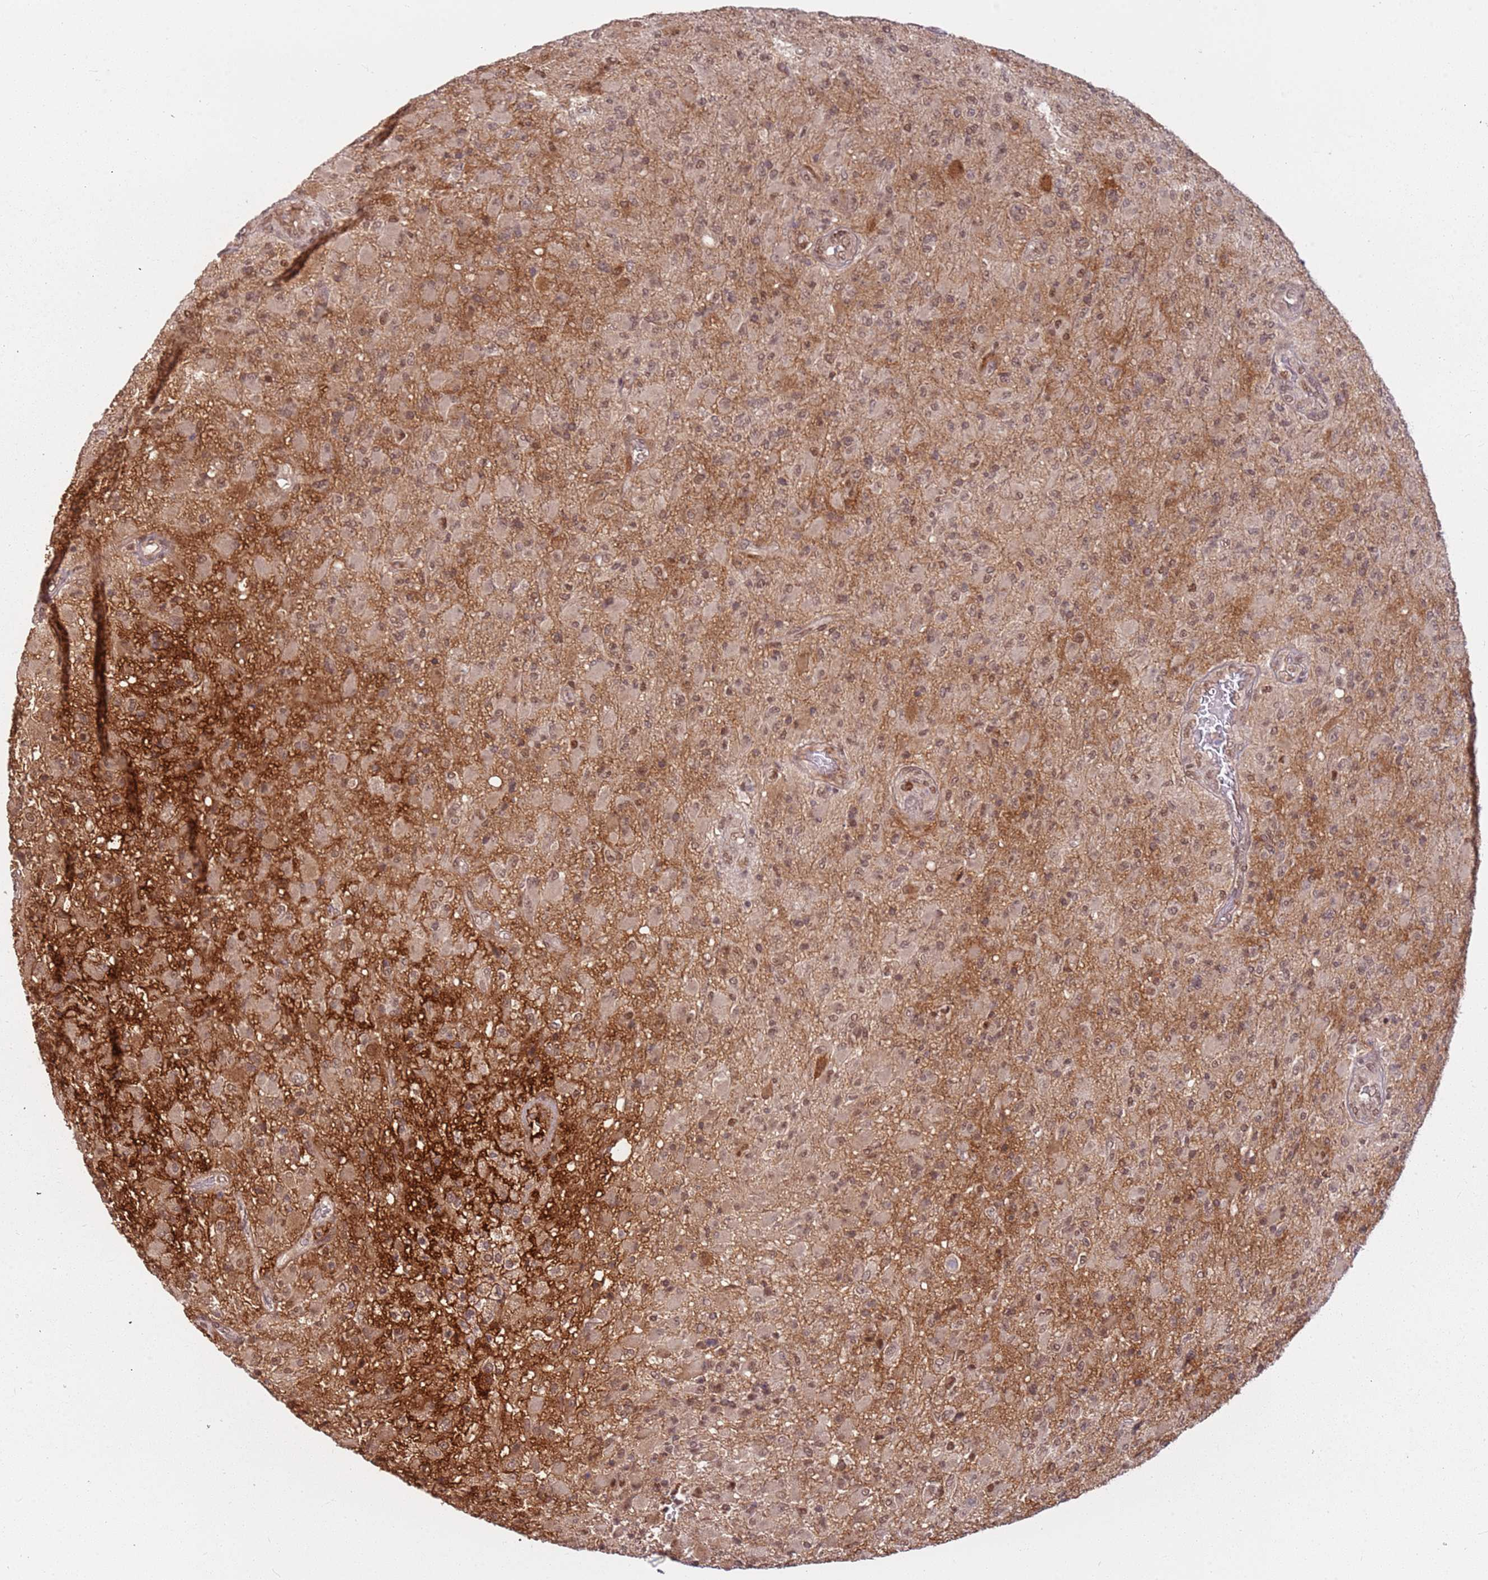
{"staining": {"intensity": "moderate", "quantity": "25%-75%", "location": "nuclear"}, "tissue": "glioma", "cell_type": "Tumor cells", "image_type": "cancer", "snomed": [{"axis": "morphology", "description": "Glioma, malignant, Low grade"}, {"axis": "topography", "description": "Brain"}], "caption": "Tumor cells reveal moderate nuclear staining in about 25%-75% of cells in low-grade glioma (malignant).", "gene": "POLR3H", "patient": {"sex": "male", "age": 65}}